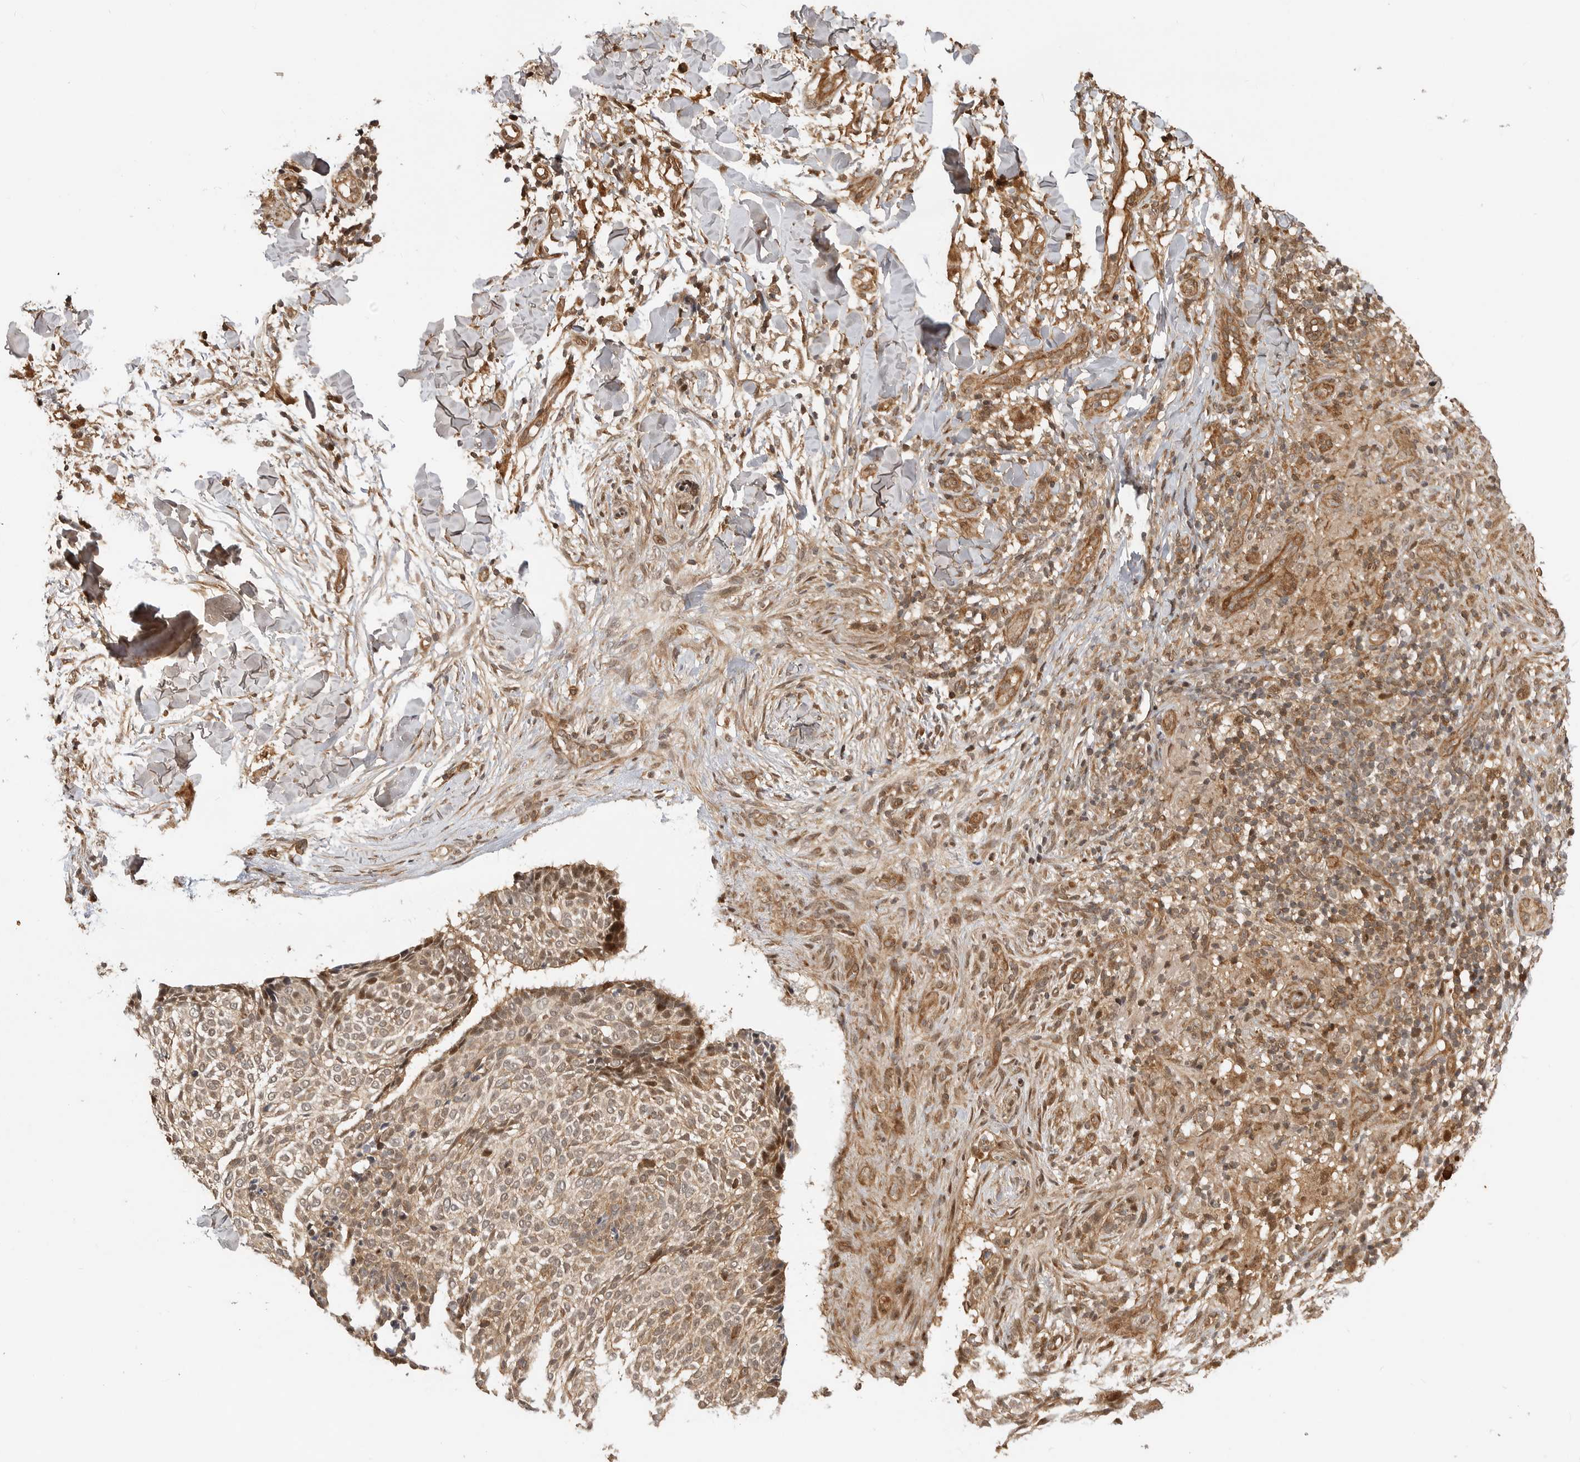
{"staining": {"intensity": "weak", "quantity": ">75%", "location": "cytoplasmic/membranous,nuclear"}, "tissue": "skin cancer", "cell_type": "Tumor cells", "image_type": "cancer", "snomed": [{"axis": "morphology", "description": "Normal tissue, NOS"}, {"axis": "morphology", "description": "Basal cell carcinoma"}, {"axis": "topography", "description": "Skin"}], "caption": "Immunohistochemical staining of human skin cancer (basal cell carcinoma) shows low levels of weak cytoplasmic/membranous and nuclear positivity in about >75% of tumor cells.", "gene": "ADPRS", "patient": {"sex": "male", "age": 67}}